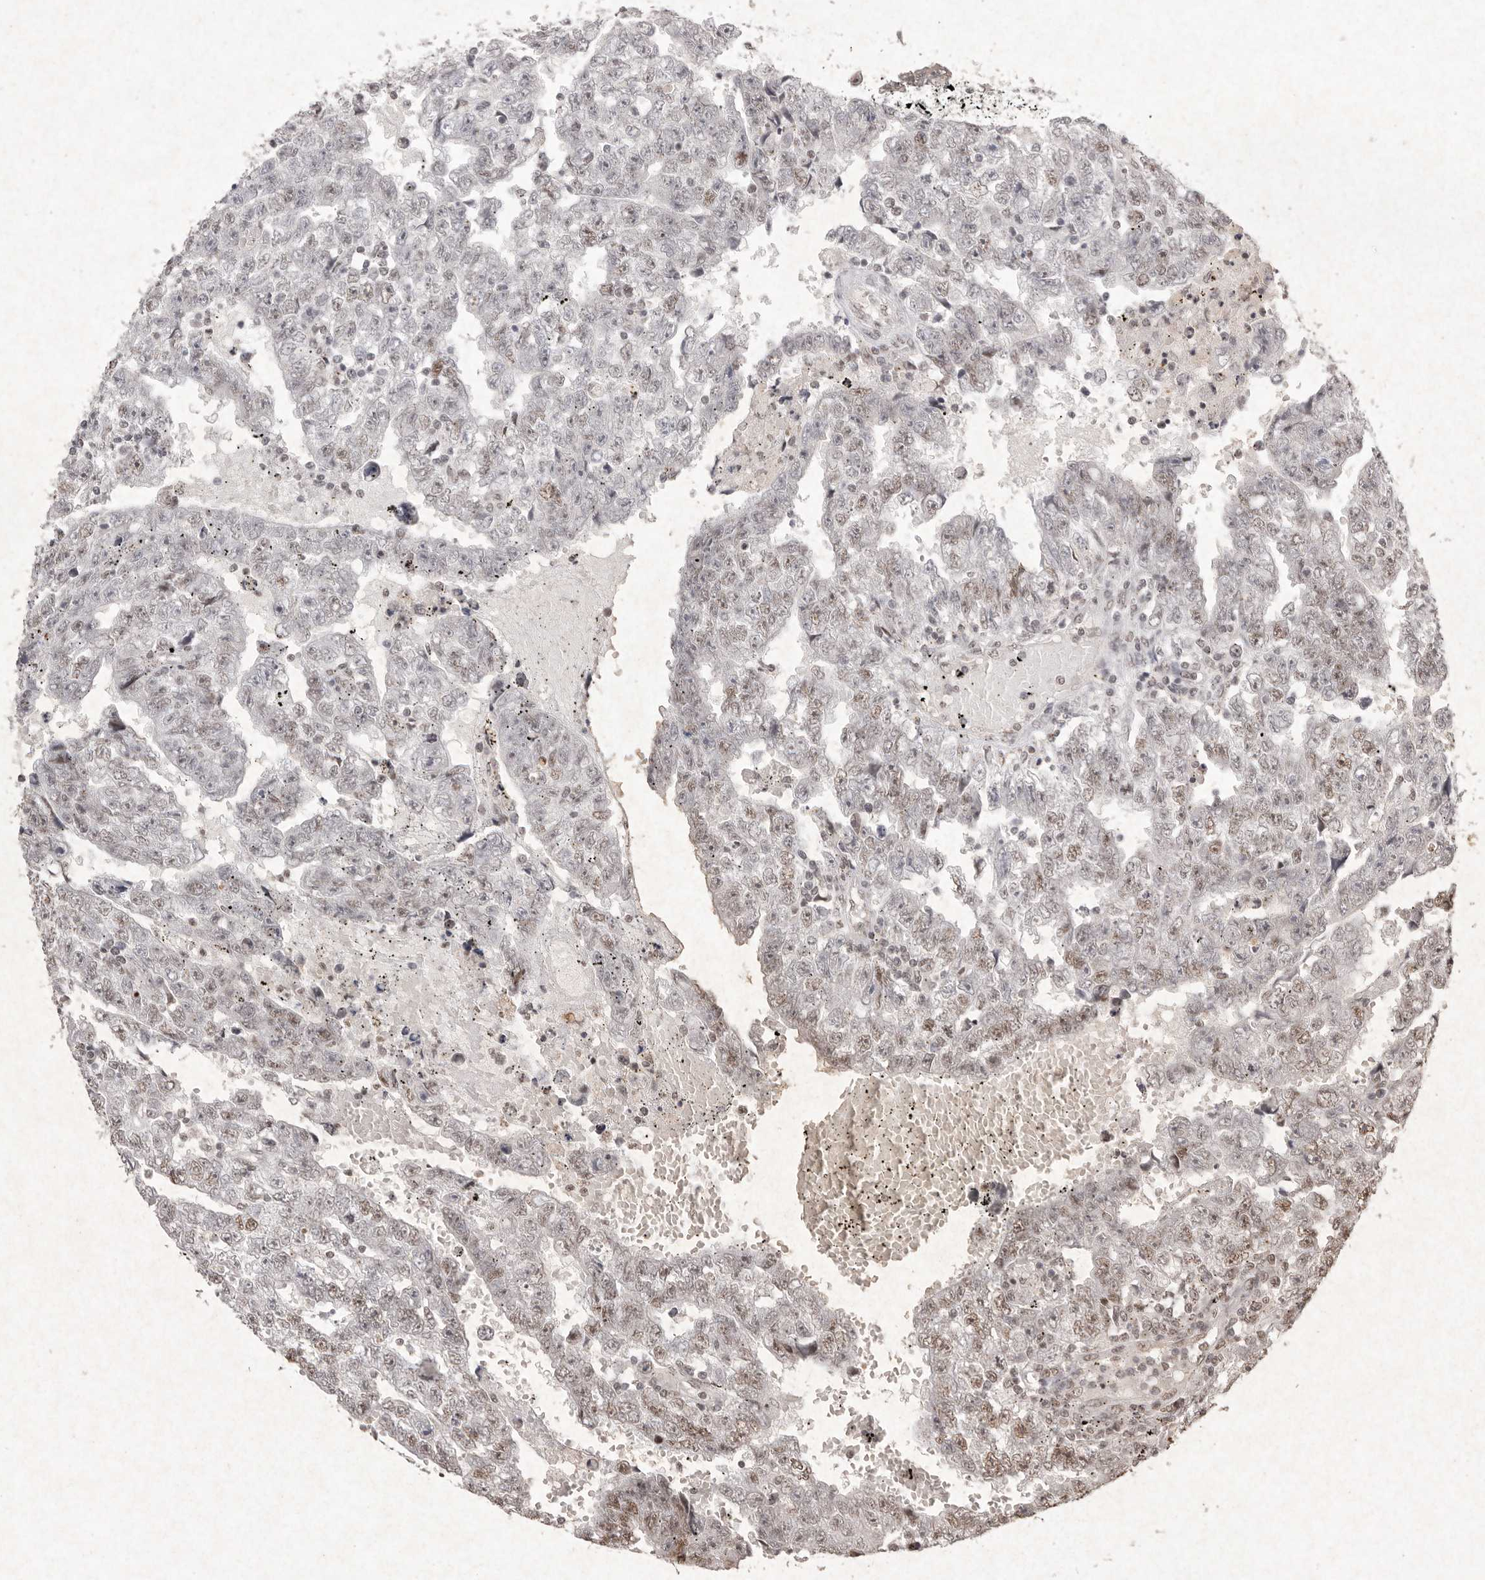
{"staining": {"intensity": "moderate", "quantity": "<25%", "location": "nuclear"}, "tissue": "testis cancer", "cell_type": "Tumor cells", "image_type": "cancer", "snomed": [{"axis": "morphology", "description": "Carcinoma, Embryonal, NOS"}, {"axis": "topography", "description": "Testis"}], "caption": "Immunohistochemical staining of embryonal carcinoma (testis) displays moderate nuclear protein positivity in about <25% of tumor cells.", "gene": "NKX3-2", "patient": {"sex": "male", "age": 25}}